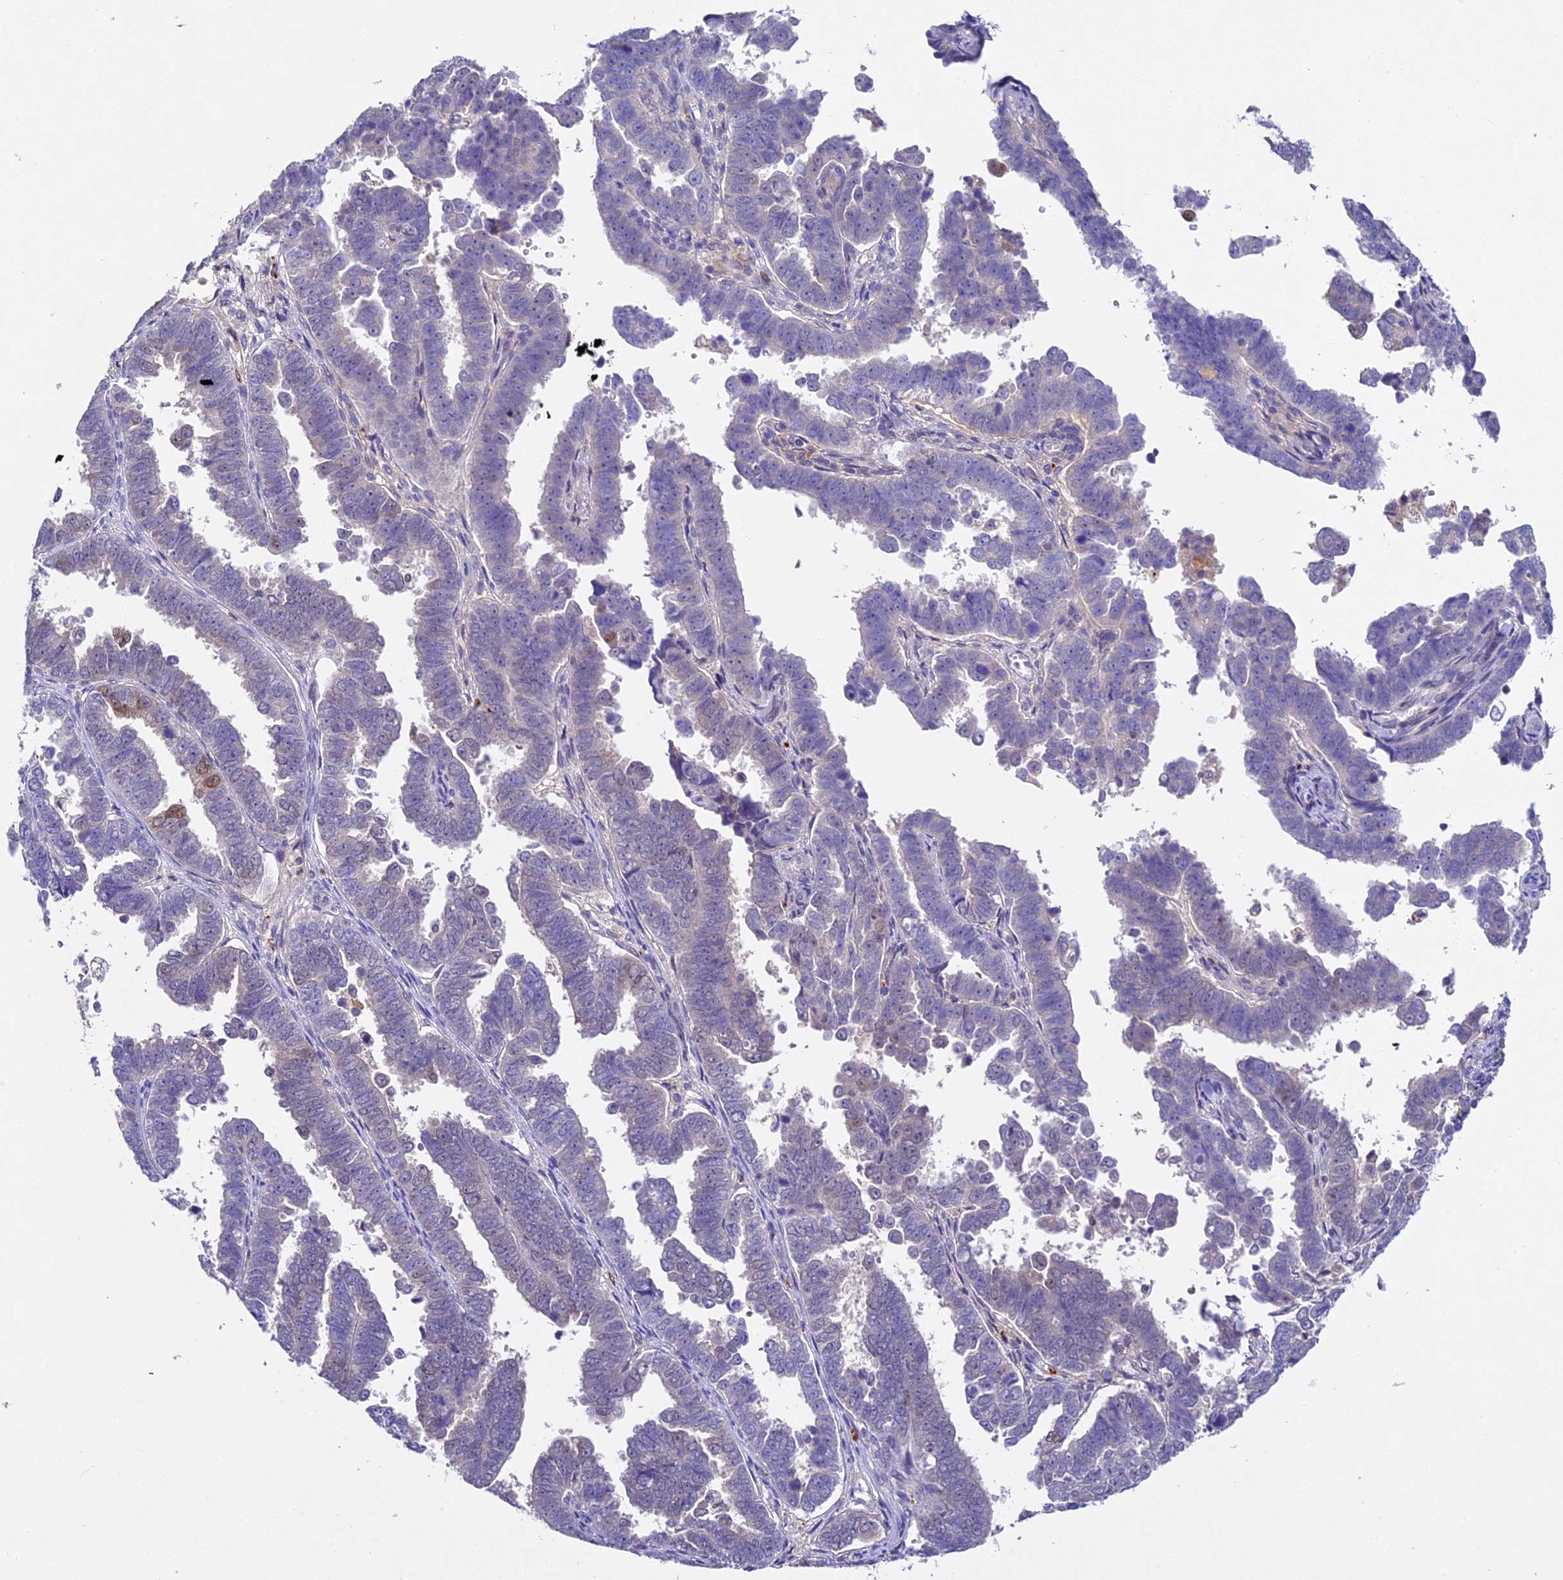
{"staining": {"intensity": "negative", "quantity": "none", "location": "none"}, "tissue": "endometrial cancer", "cell_type": "Tumor cells", "image_type": "cancer", "snomed": [{"axis": "morphology", "description": "Adenocarcinoma, NOS"}, {"axis": "topography", "description": "Endometrium"}], "caption": "The image demonstrates no staining of tumor cells in adenocarcinoma (endometrial).", "gene": "TGDS", "patient": {"sex": "female", "age": 75}}